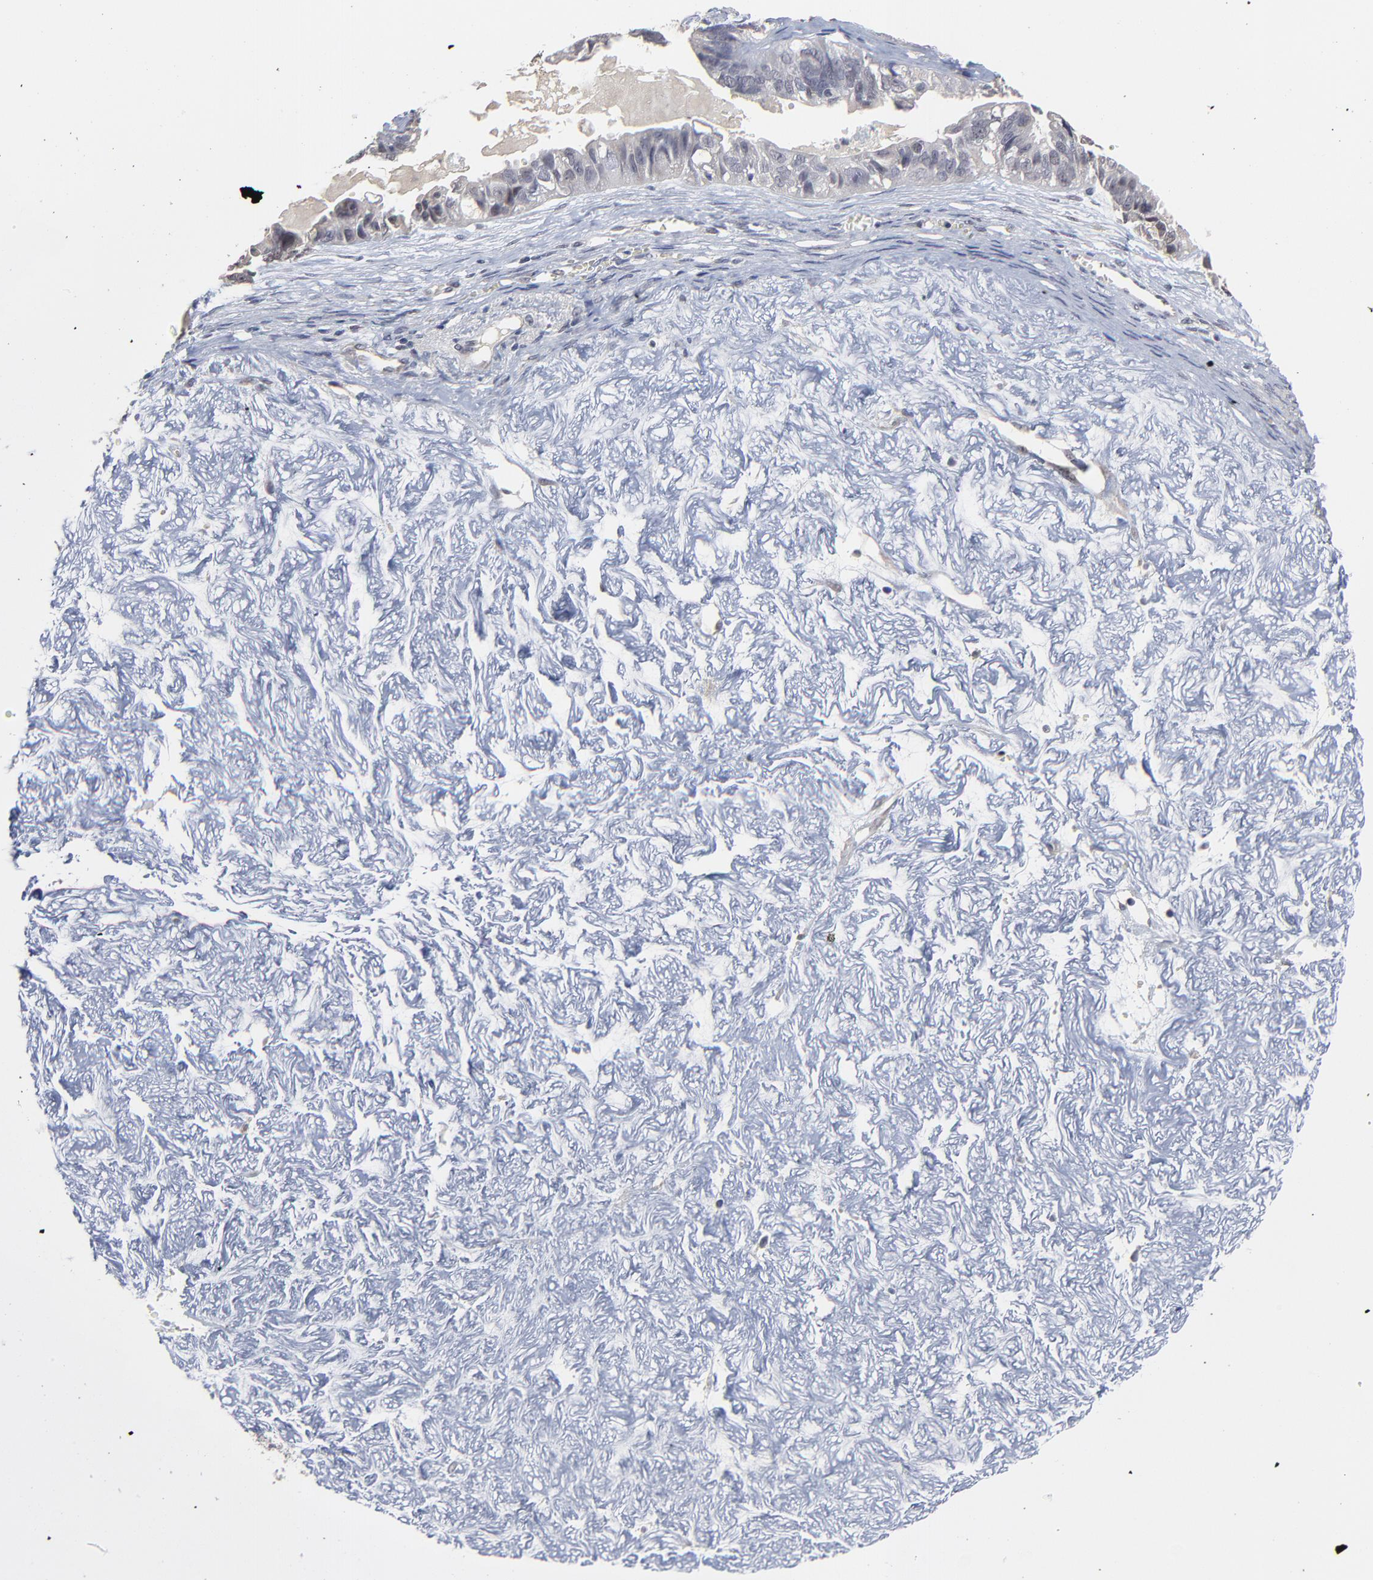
{"staining": {"intensity": "weak", "quantity": "<25%", "location": "nuclear"}, "tissue": "ovarian cancer", "cell_type": "Tumor cells", "image_type": "cancer", "snomed": [{"axis": "morphology", "description": "Carcinoma, endometroid"}, {"axis": "topography", "description": "Ovary"}], "caption": "A micrograph of ovarian cancer stained for a protein reveals no brown staining in tumor cells. (DAB (3,3'-diaminobenzidine) immunohistochemistry, high magnification).", "gene": "FAM199X", "patient": {"sex": "female", "age": 85}}